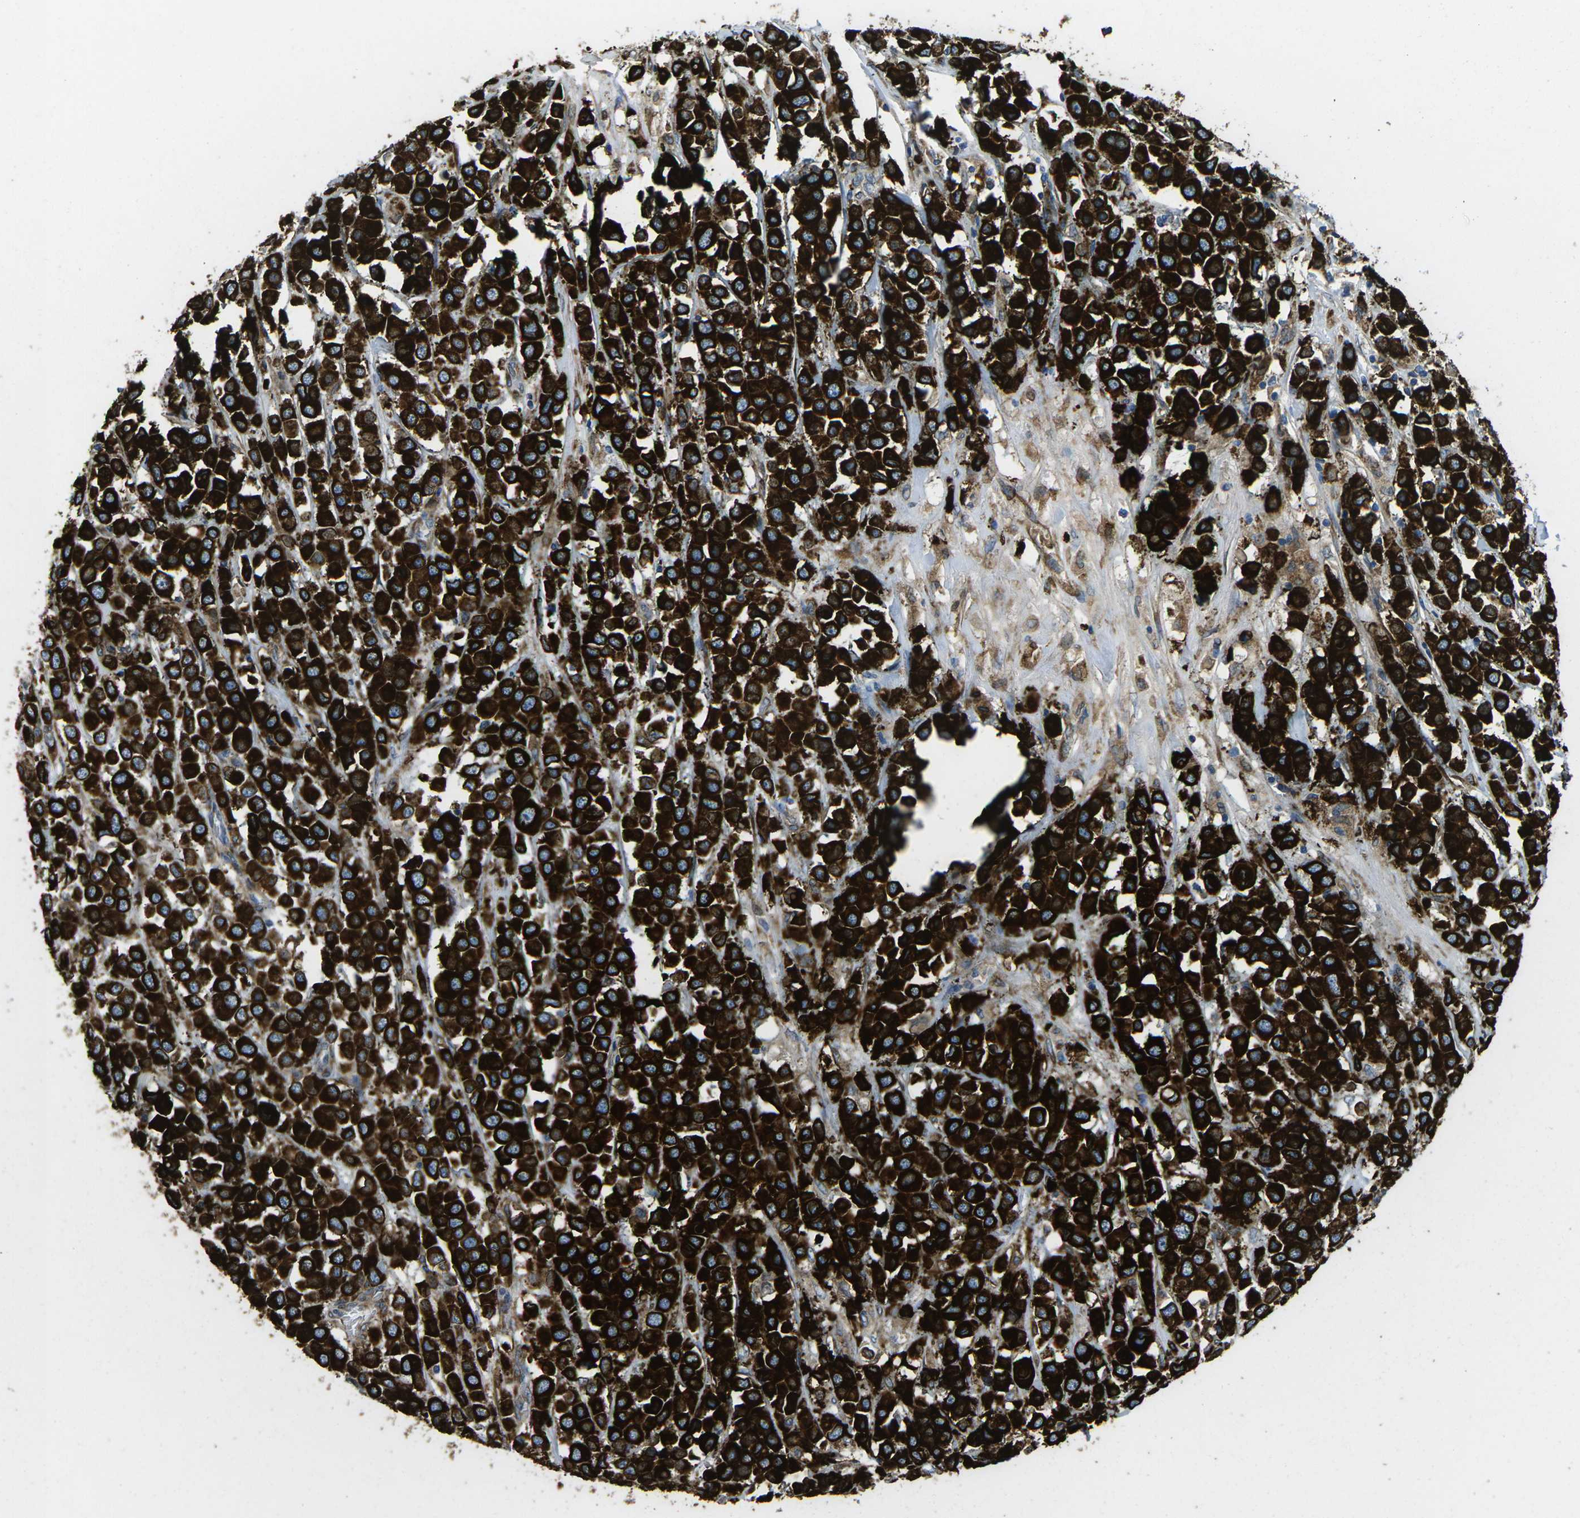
{"staining": {"intensity": "strong", "quantity": ">75%", "location": "cytoplasmic/membranous"}, "tissue": "breast cancer", "cell_type": "Tumor cells", "image_type": "cancer", "snomed": [{"axis": "morphology", "description": "Duct carcinoma"}, {"axis": "topography", "description": "Breast"}], "caption": "IHC of breast cancer demonstrates high levels of strong cytoplasmic/membranous expression in approximately >75% of tumor cells.", "gene": "PDZD8", "patient": {"sex": "female", "age": 61}}